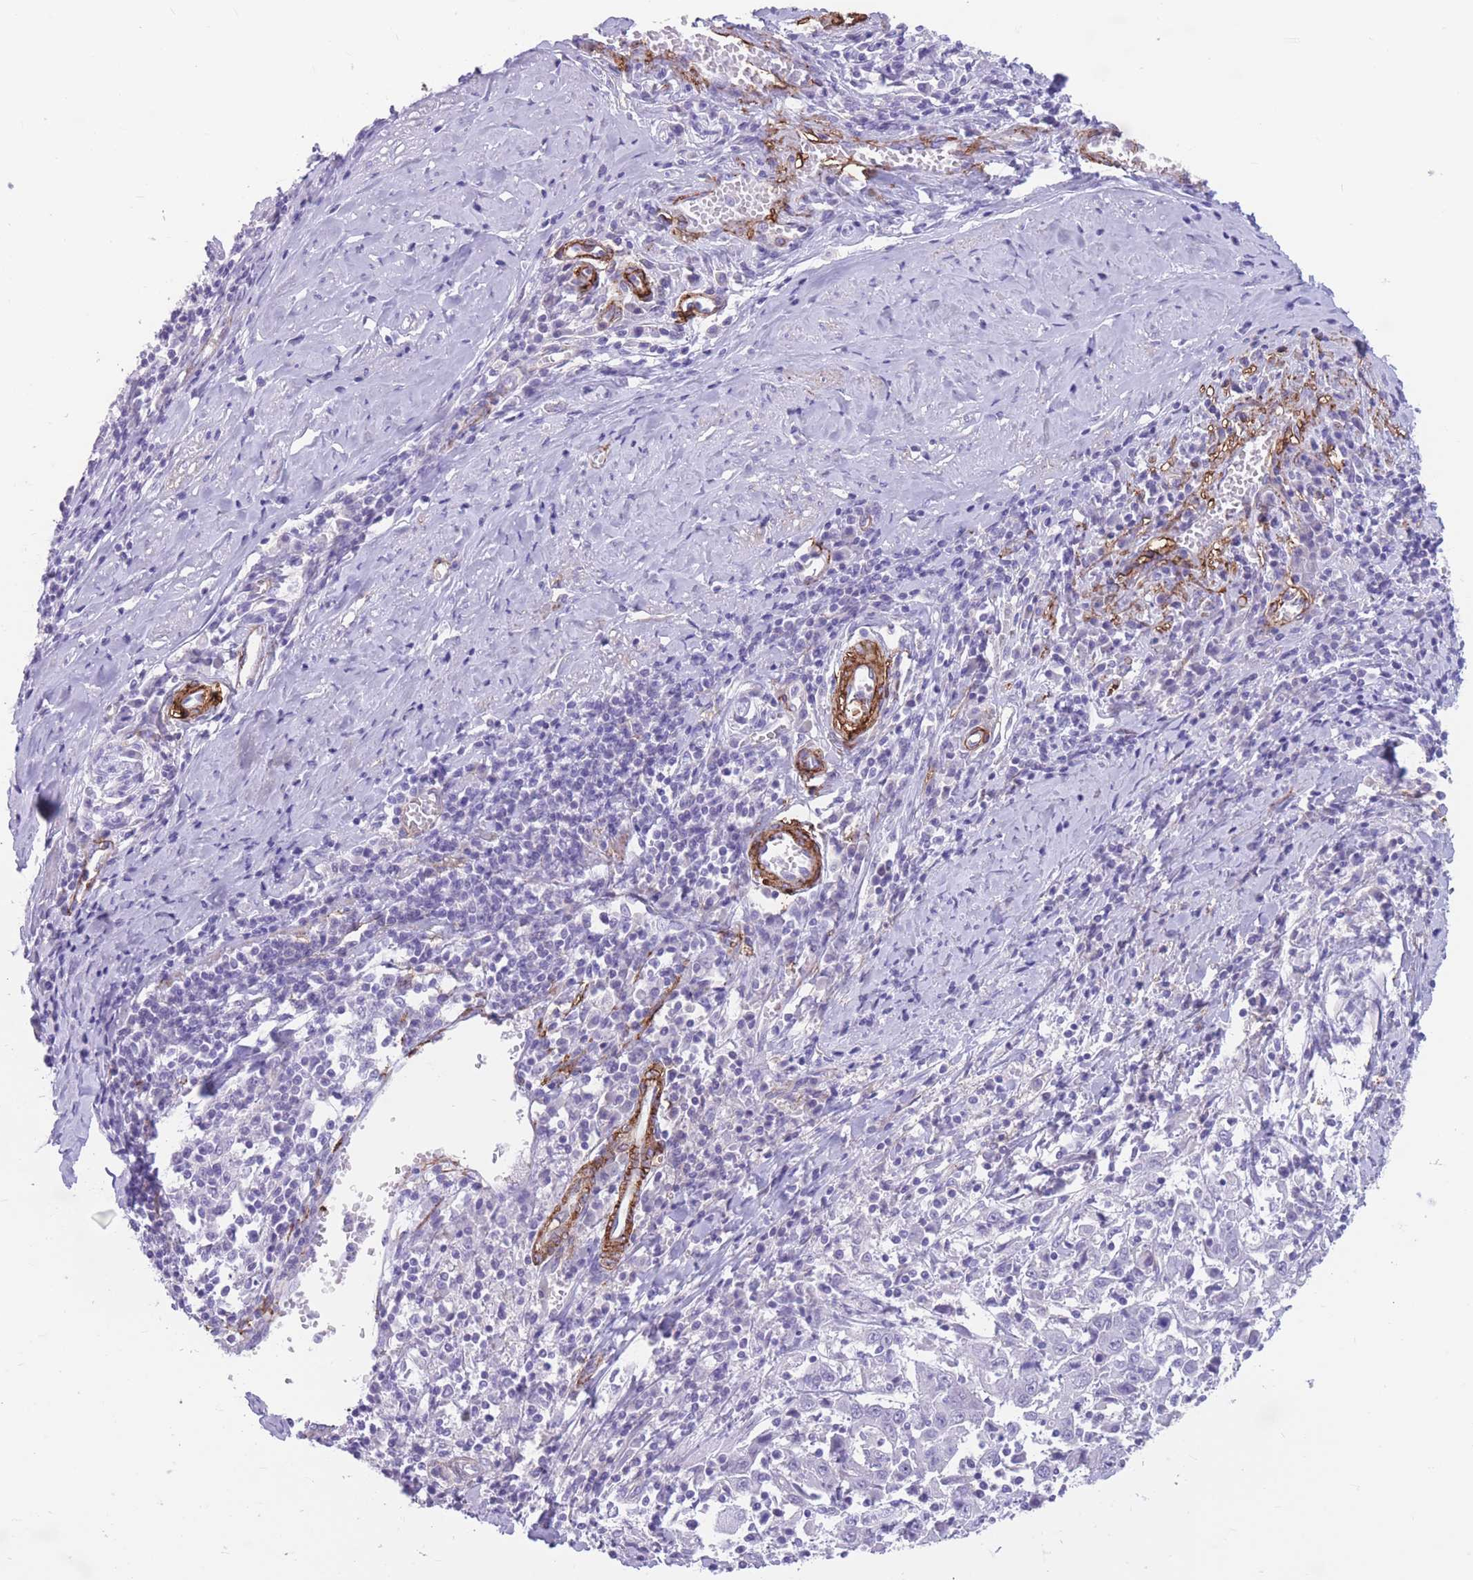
{"staining": {"intensity": "negative", "quantity": "none", "location": "none"}, "tissue": "cervical cancer", "cell_type": "Tumor cells", "image_type": "cancer", "snomed": [{"axis": "morphology", "description": "Squamous cell carcinoma, NOS"}, {"axis": "topography", "description": "Cervix"}], "caption": "A micrograph of human cervical squamous cell carcinoma is negative for staining in tumor cells.", "gene": "DPYD", "patient": {"sex": "female", "age": 46}}